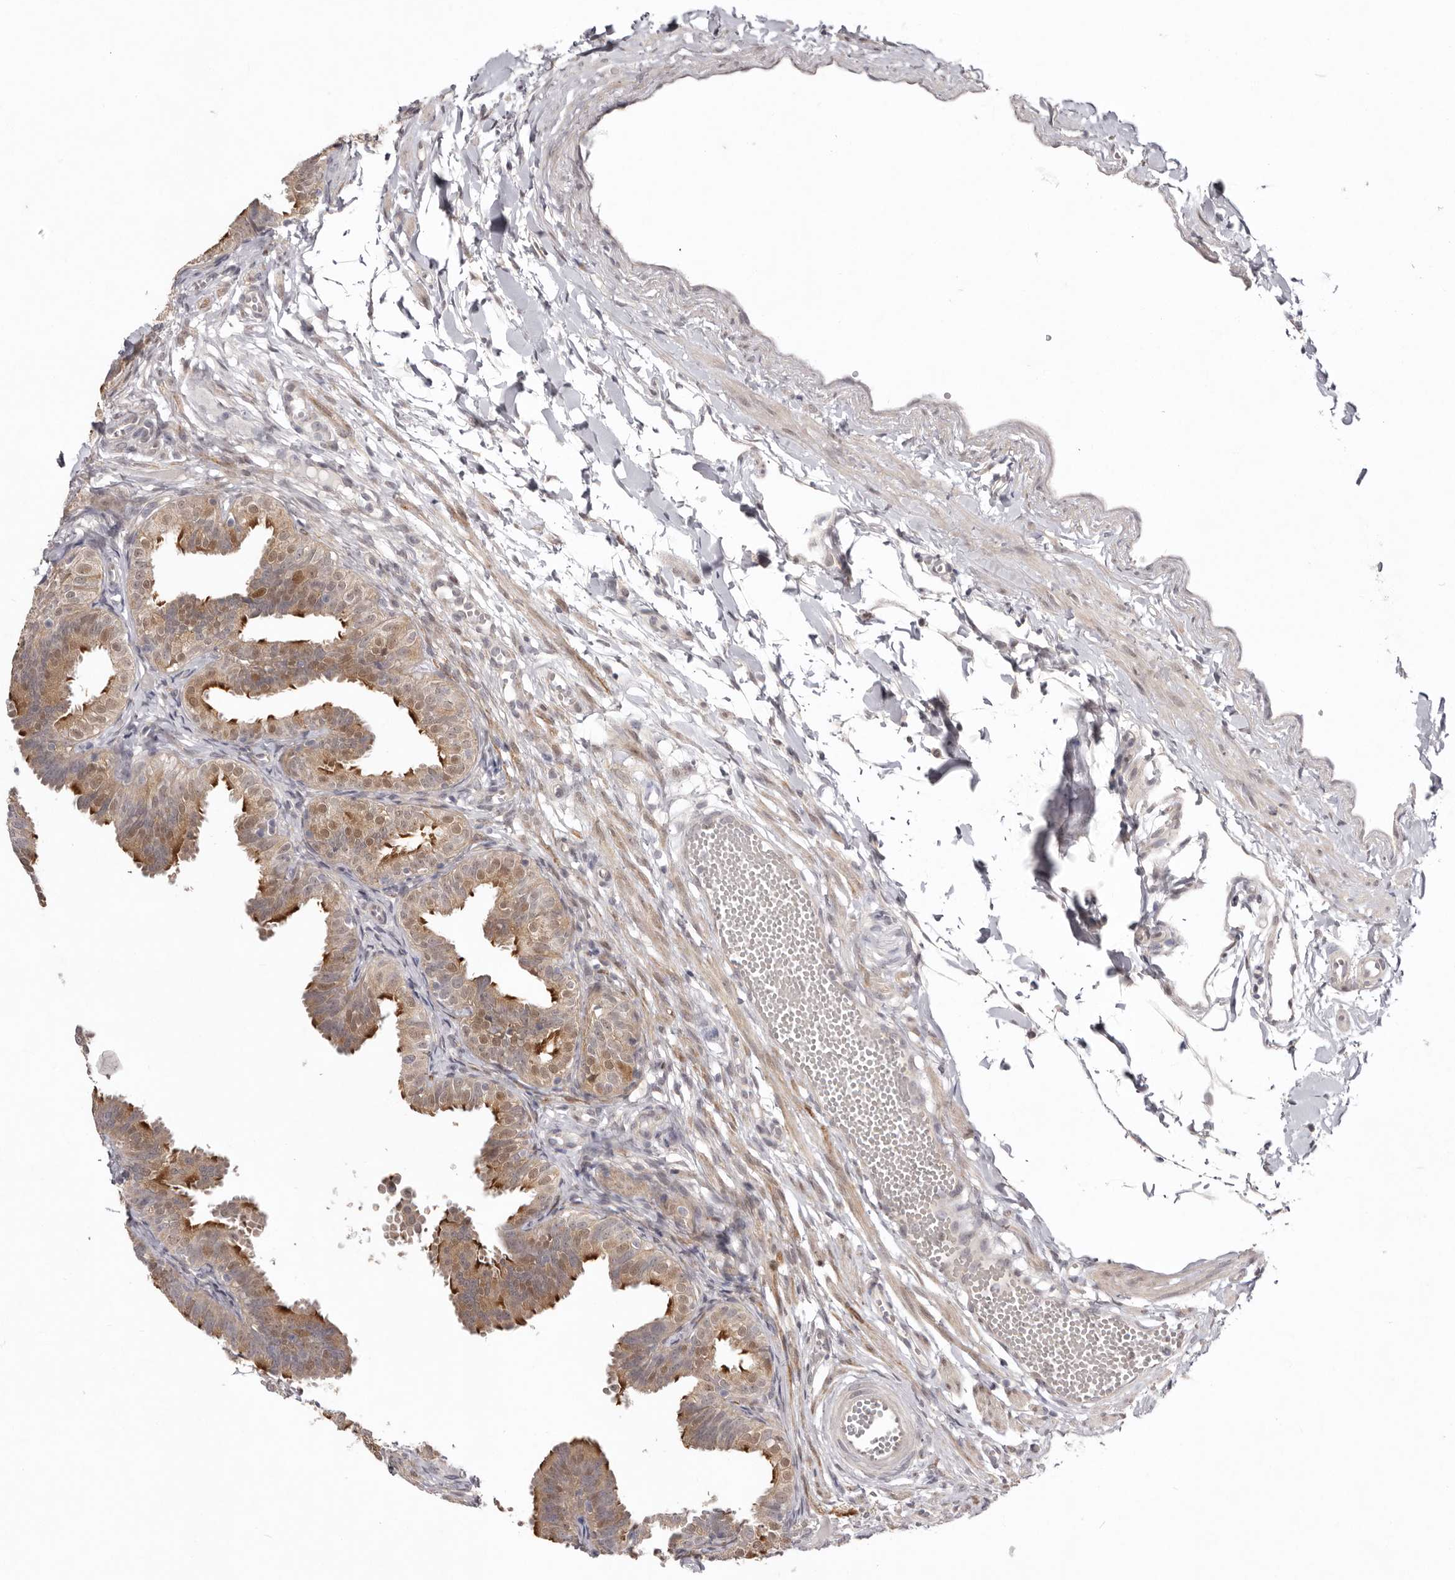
{"staining": {"intensity": "moderate", "quantity": ">75%", "location": "cytoplasmic/membranous,nuclear"}, "tissue": "fallopian tube", "cell_type": "Glandular cells", "image_type": "normal", "snomed": [{"axis": "morphology", "description": "Normal tissue, NOS"}, {"axis": "topography", "description": "Fallopian tube"}], "caption": "Immunohistochemical staining of unremarkable human fallopian tube shows medium levels of moderate cytoplasmic/membranous,nuclear positivity in about >75% of glandular cells. Using DAB (brown) and hematoxylin (blue) stains, captured at high magnification using brightfield microscopy.", "gene": "NSUN4", "patient": {"sex": "female", "age": 35}}